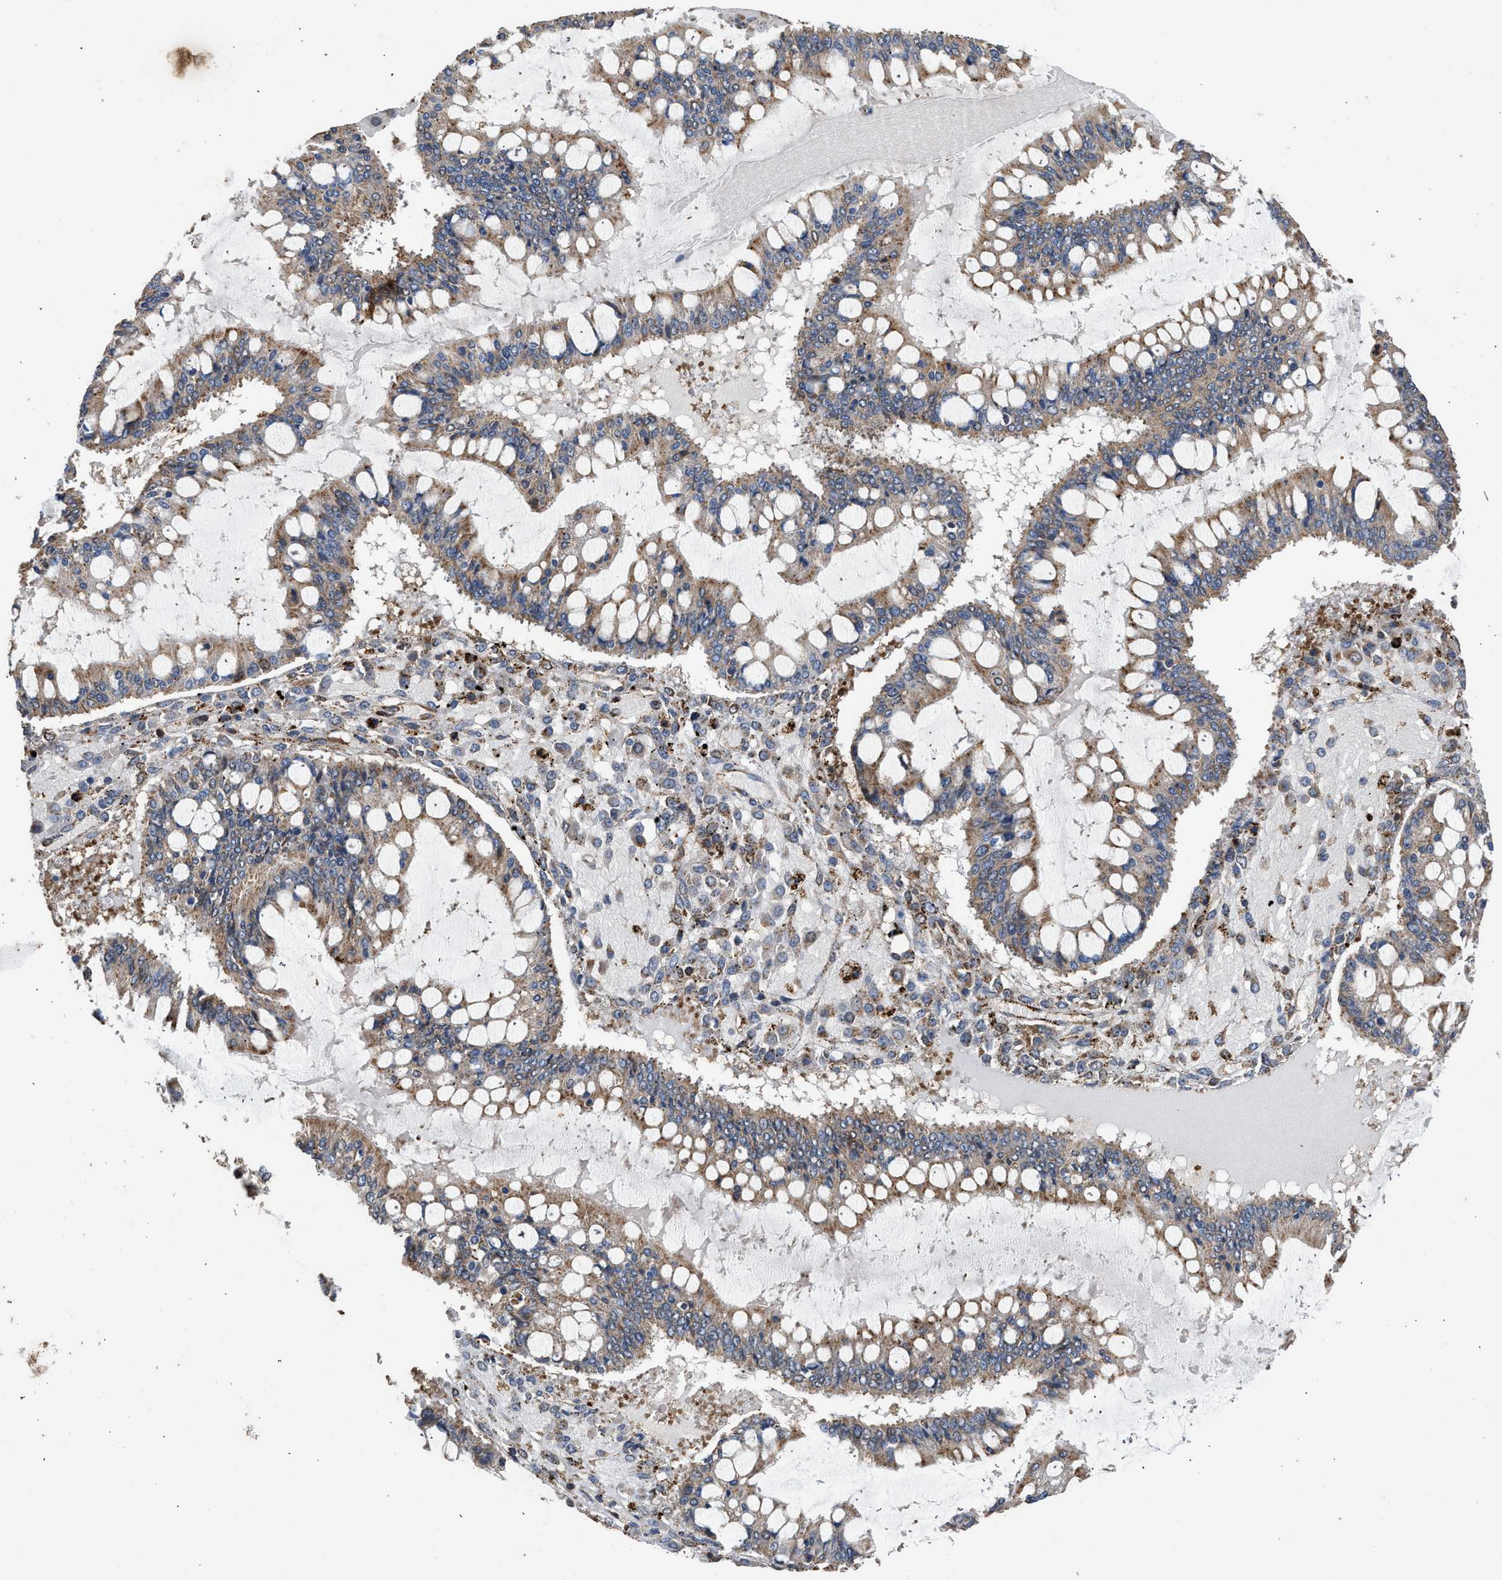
{"staining": {"intensity": "moderate", "quantity": ">75%", "location": "cytoplasmic/membranous"}, "tissue": "ovarian cancer", "cell_type": "Tumor cells", "image_type": "cancer", "snomed": [{"axis": "morphology", "description": "Cystadenocarcinoma, mucinous, NOS"}, {"axis": "topography", "description": "Ovary"}], "caption": "Immunohistochemistry (IHC) staining of ovarian mucinous cystadenocarcinoma, which displays medium levels of moderate cytoplasmic/membranous staining in about >75% of tumor cells indicating moderate cytoplasmic/membranous protein positivity. The staining was performed using DAB (brown) for protein detection and nuclei were counterstained in hematoxylin (blue).", "gene": "CTSV", "patient": {"sex": "female", "age": 73}}